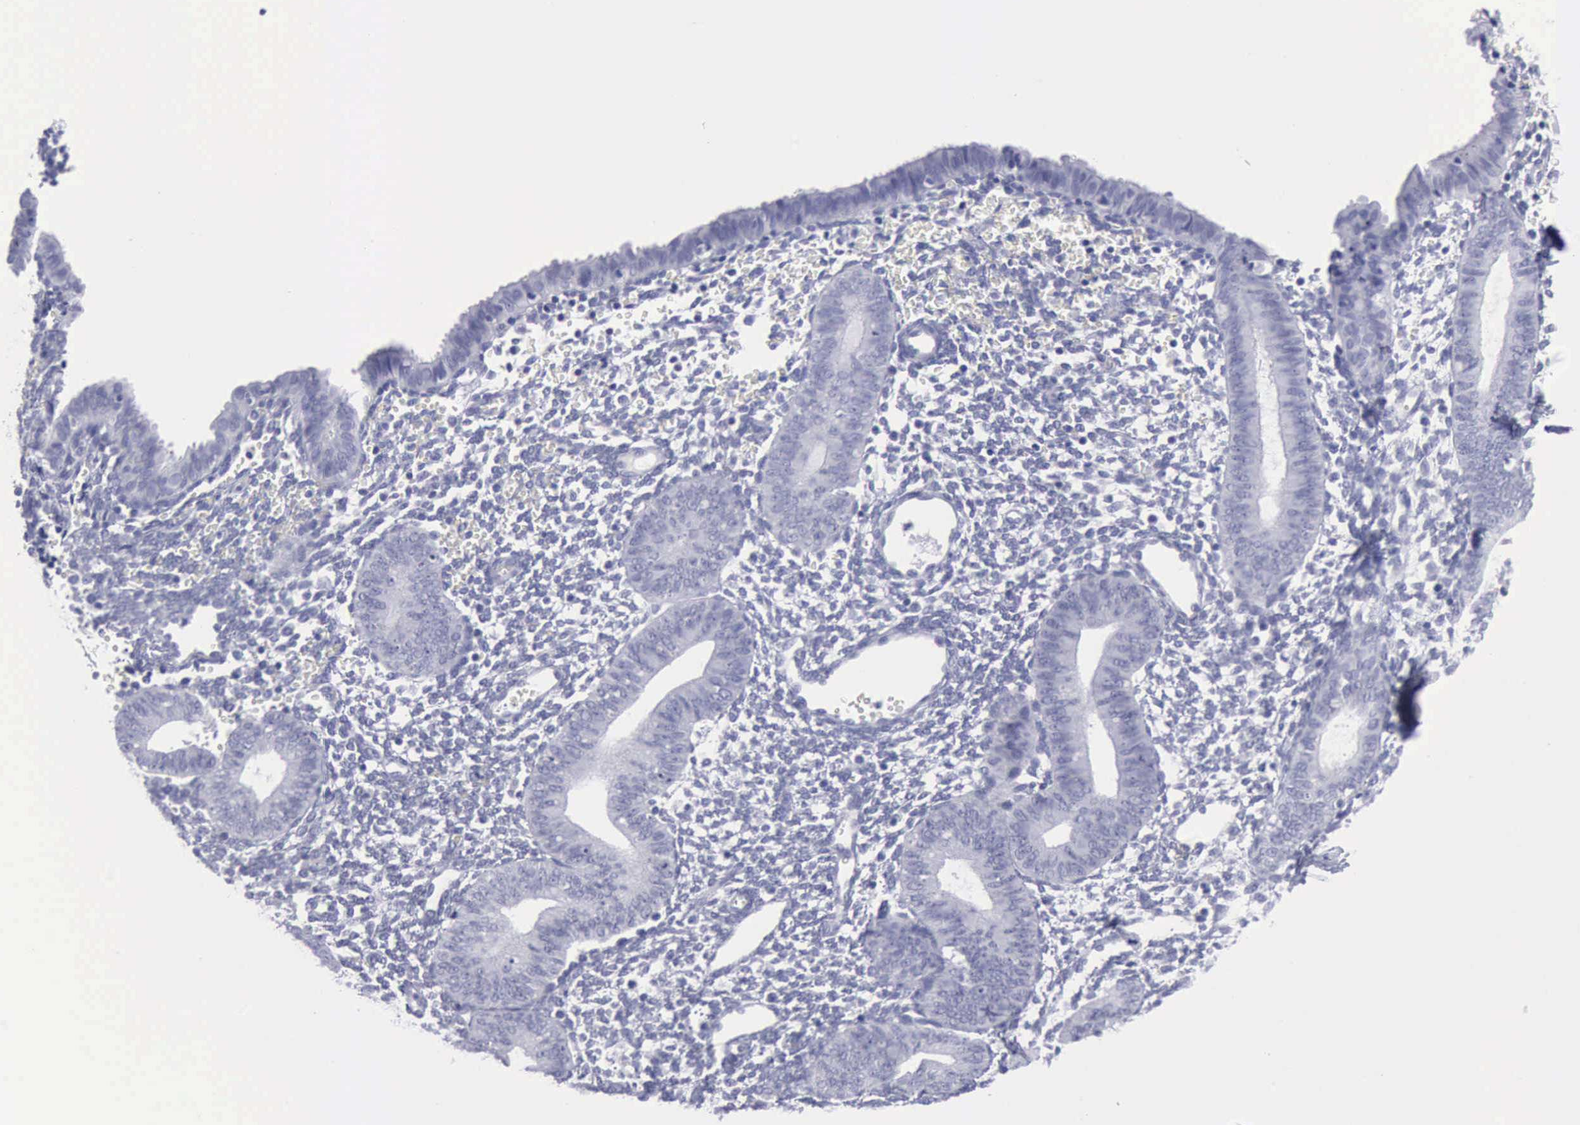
{"staining": {"intensity": "negative", "quantity": "none", "location": "none"}, "tissue": "endometrium", "cell_type": "Cells in endometrial stroma", "image_type": "normal", "snomed": [{"axis": "morphology", "description": "Normal tissue, NOS"}, {"axis": "topography", "description": "Endometrium"}], "caption": "Cells in endometrial stroma are negative for protein expression in normal human endometrium.", "gene": "KRT13", "patient": {"sex": "female", "age": 61}}